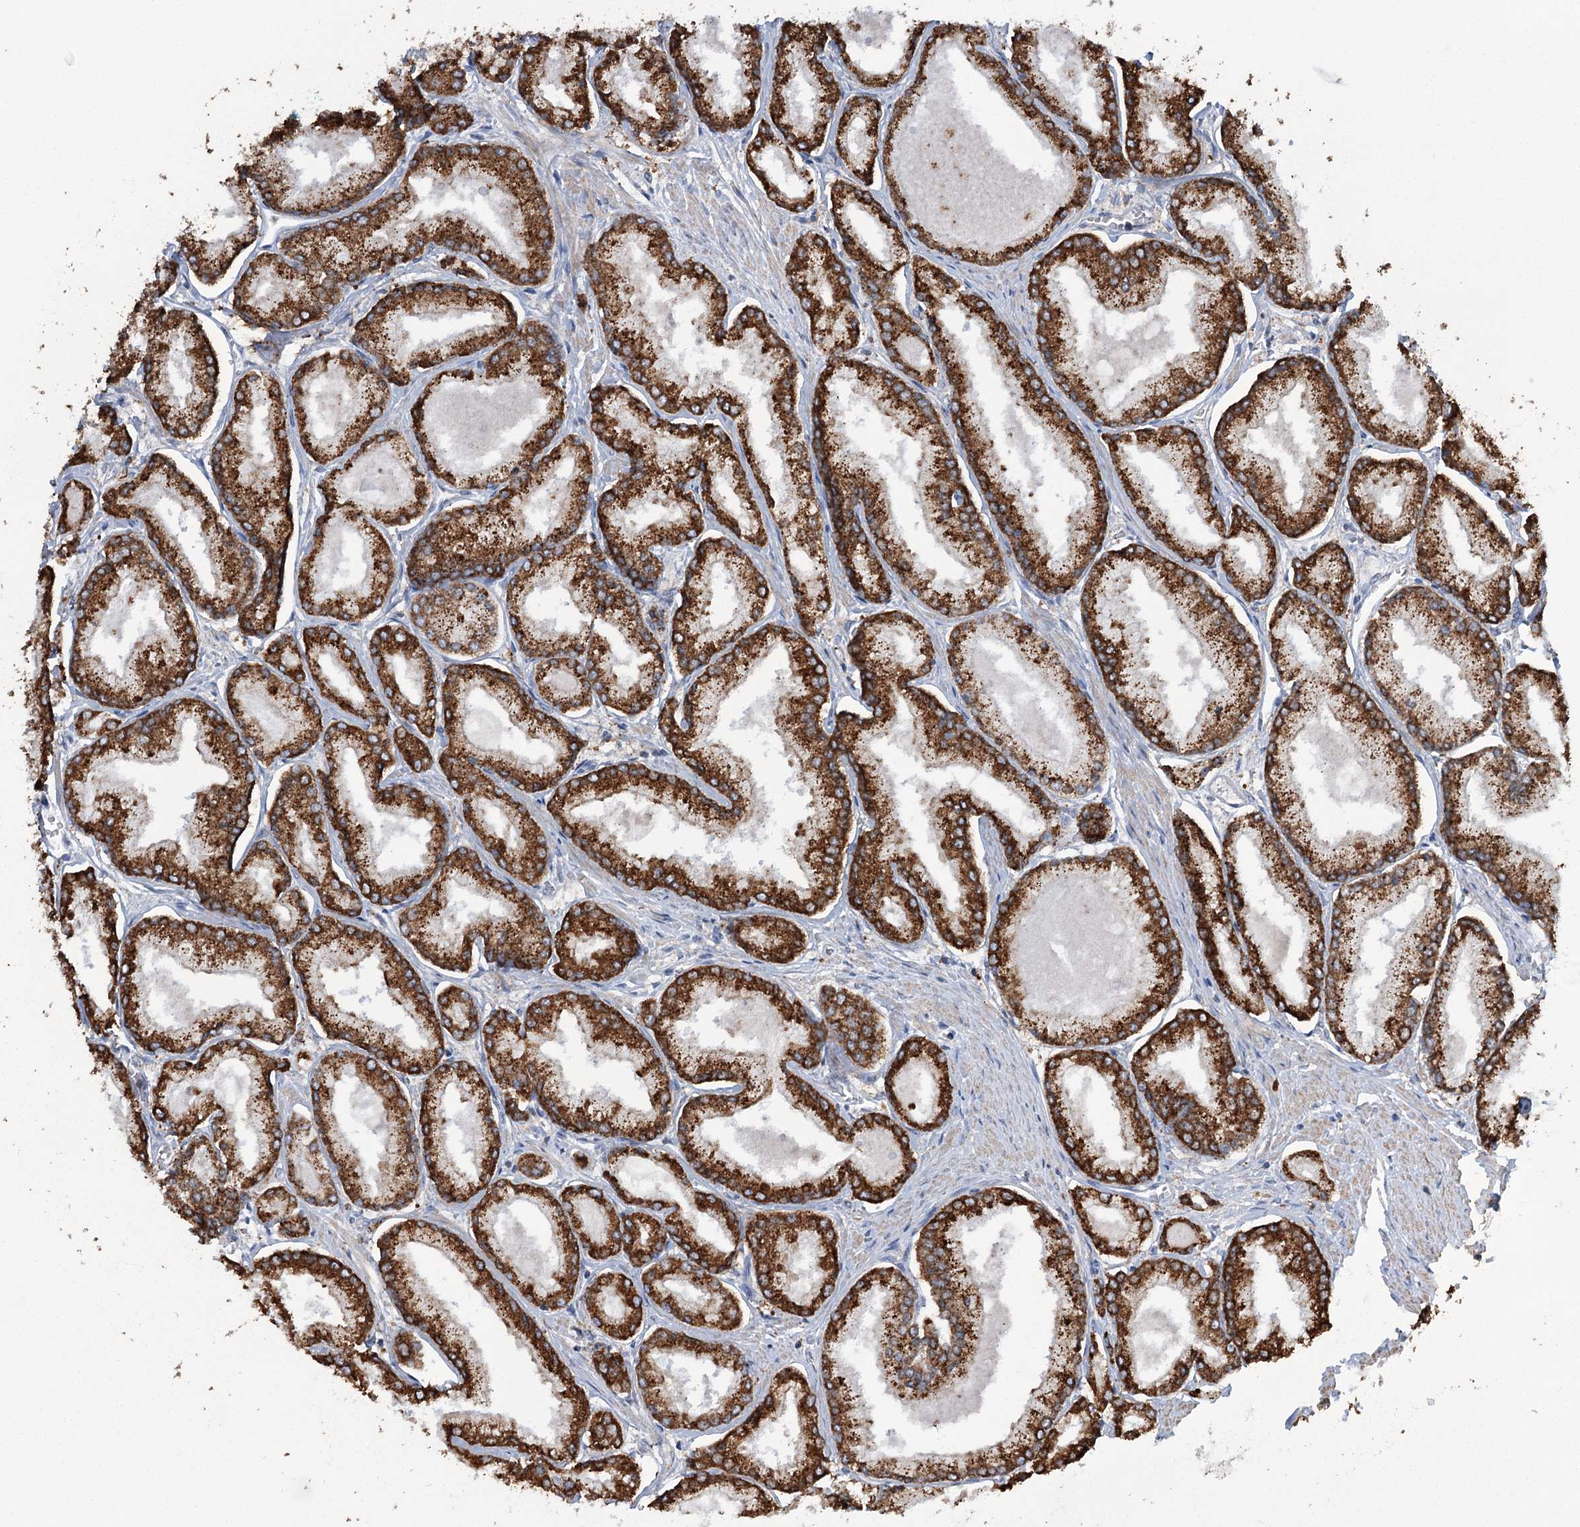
{"staining": {"intensity": "strong", "quantity": ">75%", "location": "cytoplasmic/membranous"}, "tissue": "prostate cancer", "cell_type": "Tumor cells", "image_type": "cancer", "snomed": [{"axis": "morphology", "description": "Adenocarcinoma, Low grade"}, {"axis": "topography", "description": "Prostate"}], "caption": "A high amount of strong cytoplasmic/membranous positivity is identified in approximately >75% of tumor cells in adenocarcinoma (low-grade) (prostate) tissue. The protein is stained brown, and the nuclei are stained in blue (DAB IHC with brightfield microscopy, high magnification).", "gene": "TRIM71", "patient": {"sex": "male", "age": 74}}